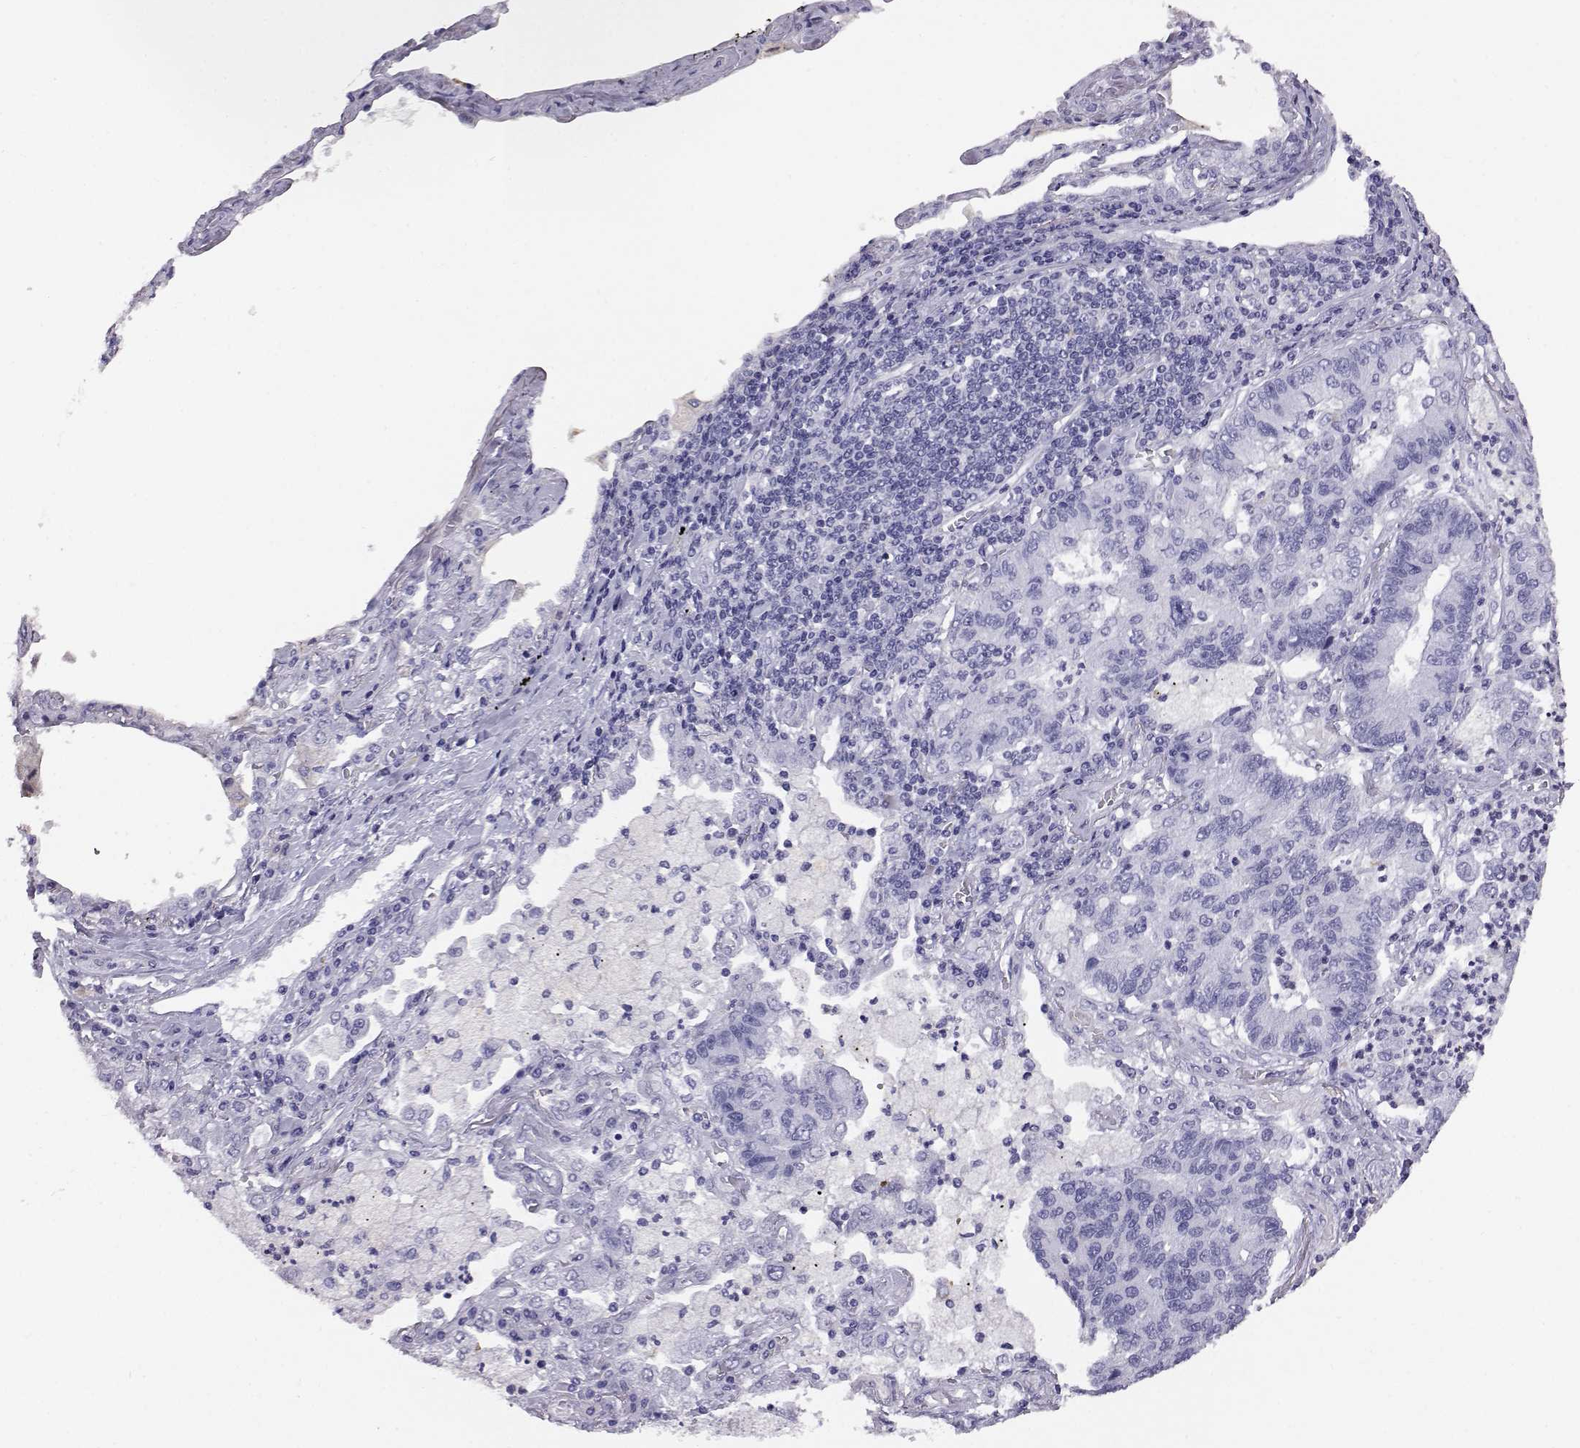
{"staining": {"intensity": "negative", "quantity": "none", "location": "none"}, "tissue": "lung cancer", "cell_type": "Tumor cells", "image_type": "cancer", "snomed": [{"axis": "morphology", "description": "Adenocarcinoma, NOS"}, {"axis": "topography", "description": "Lung"}], "caption": "The photomicrograph displays no significant expression in tumor cells of adenocarcinoma (lung).", "gene": "AKR1B1", "patient": {"sex": "female", "age": 57}}